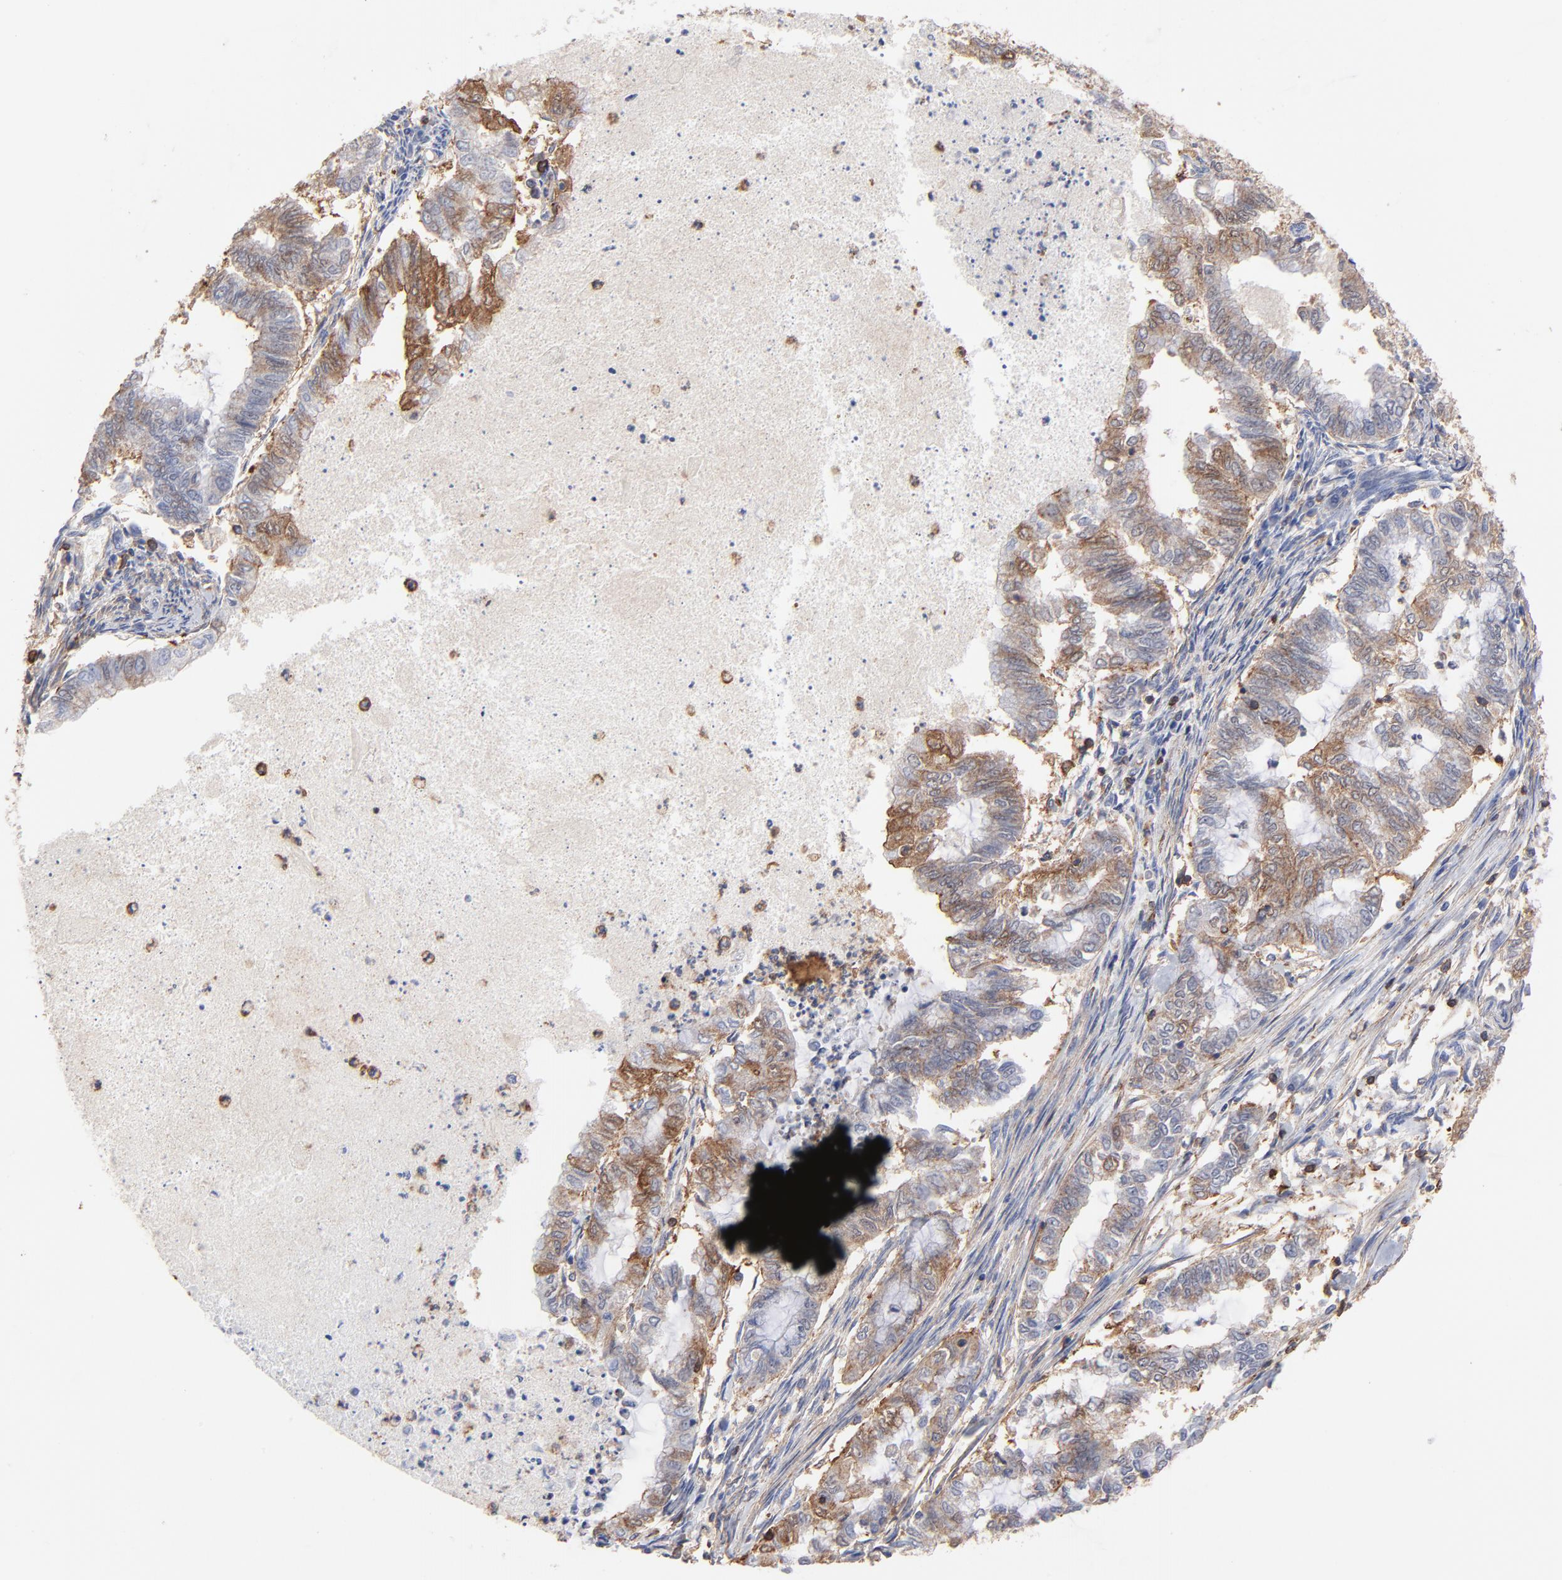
{"staining": {"intensity": "moderate", "quantity": "25%-75%", "location": "cytoplasmic/membranous"}, "tissue": "endometrial cancer", "cell_type": "Tumor cells", "image_type": "cancer", "snomed": [{"axis": "morphology", "description": "Adenocarcinoma, NOS"}, {"axis": "topography", "description": "Endometrium"}], "caption": "Protein analysis of adenocarcinoma (endometrial) tissue shows moderate cytoplasmic/membranous positivity in approximately 25%-75% of tumor cells.", "gene": "ASL", "patient": {"sex": "female", "age": 79}}